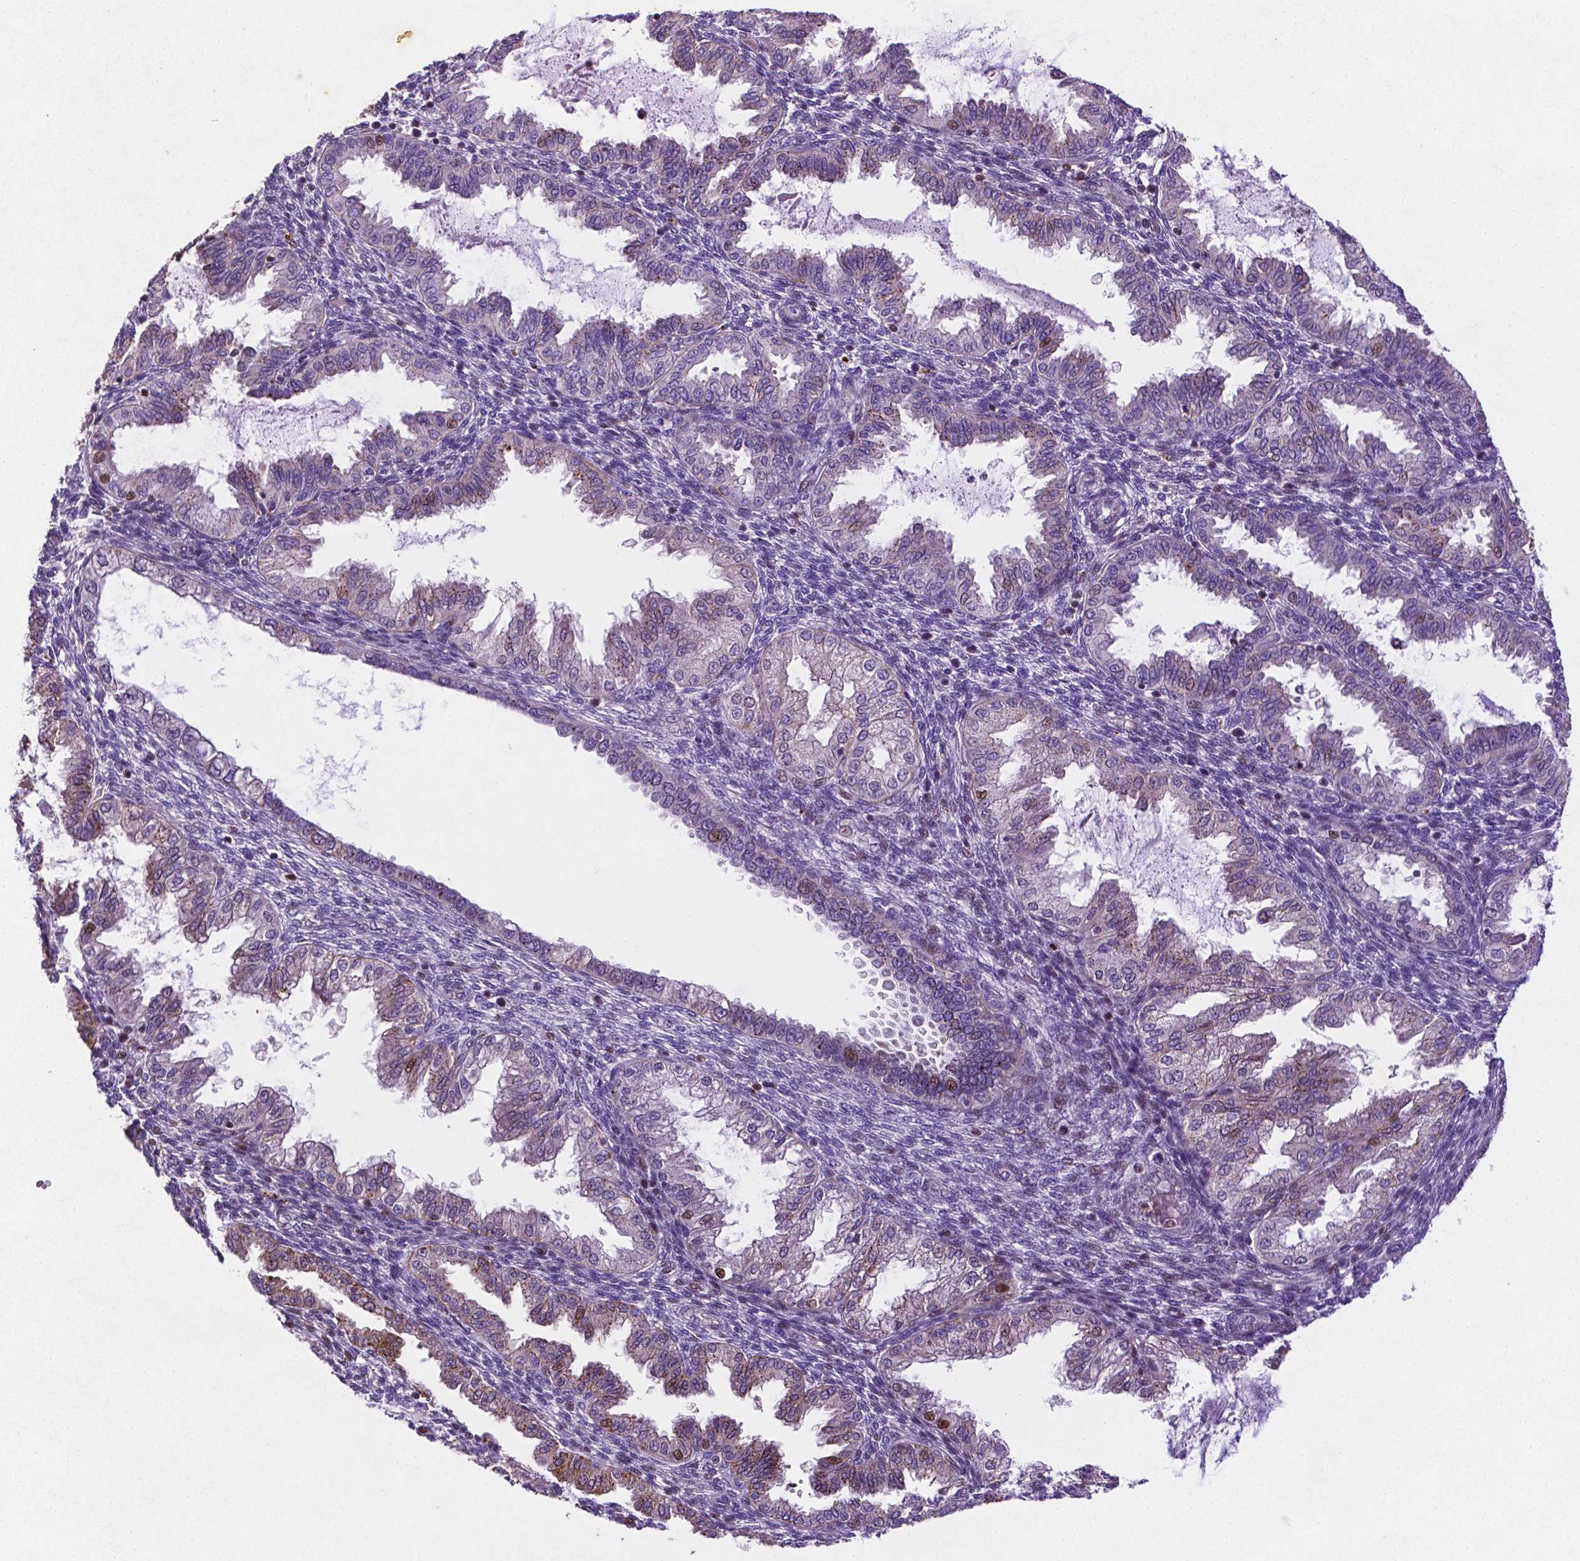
{"staining": {"intensity": "moderate", "quantity": "<25%", "location": "nuclear"}, "tissue": "endometrium", "cell_type": "Cells in endometrial stroma", "image_type": "normal", "snomed": [{"axis": "morphology", "description": "Normal tissue, NOS"}, {"axis": "topography", "description": "Endometrium"}], "caption": "Cells in endometrial stroma exhibit low levels of moderate nuclear expression in approximately <25% of cells in unremarkable endometrium.", "gene": "TM4SF20", "patient": {"sex": "female", "age": 33}}